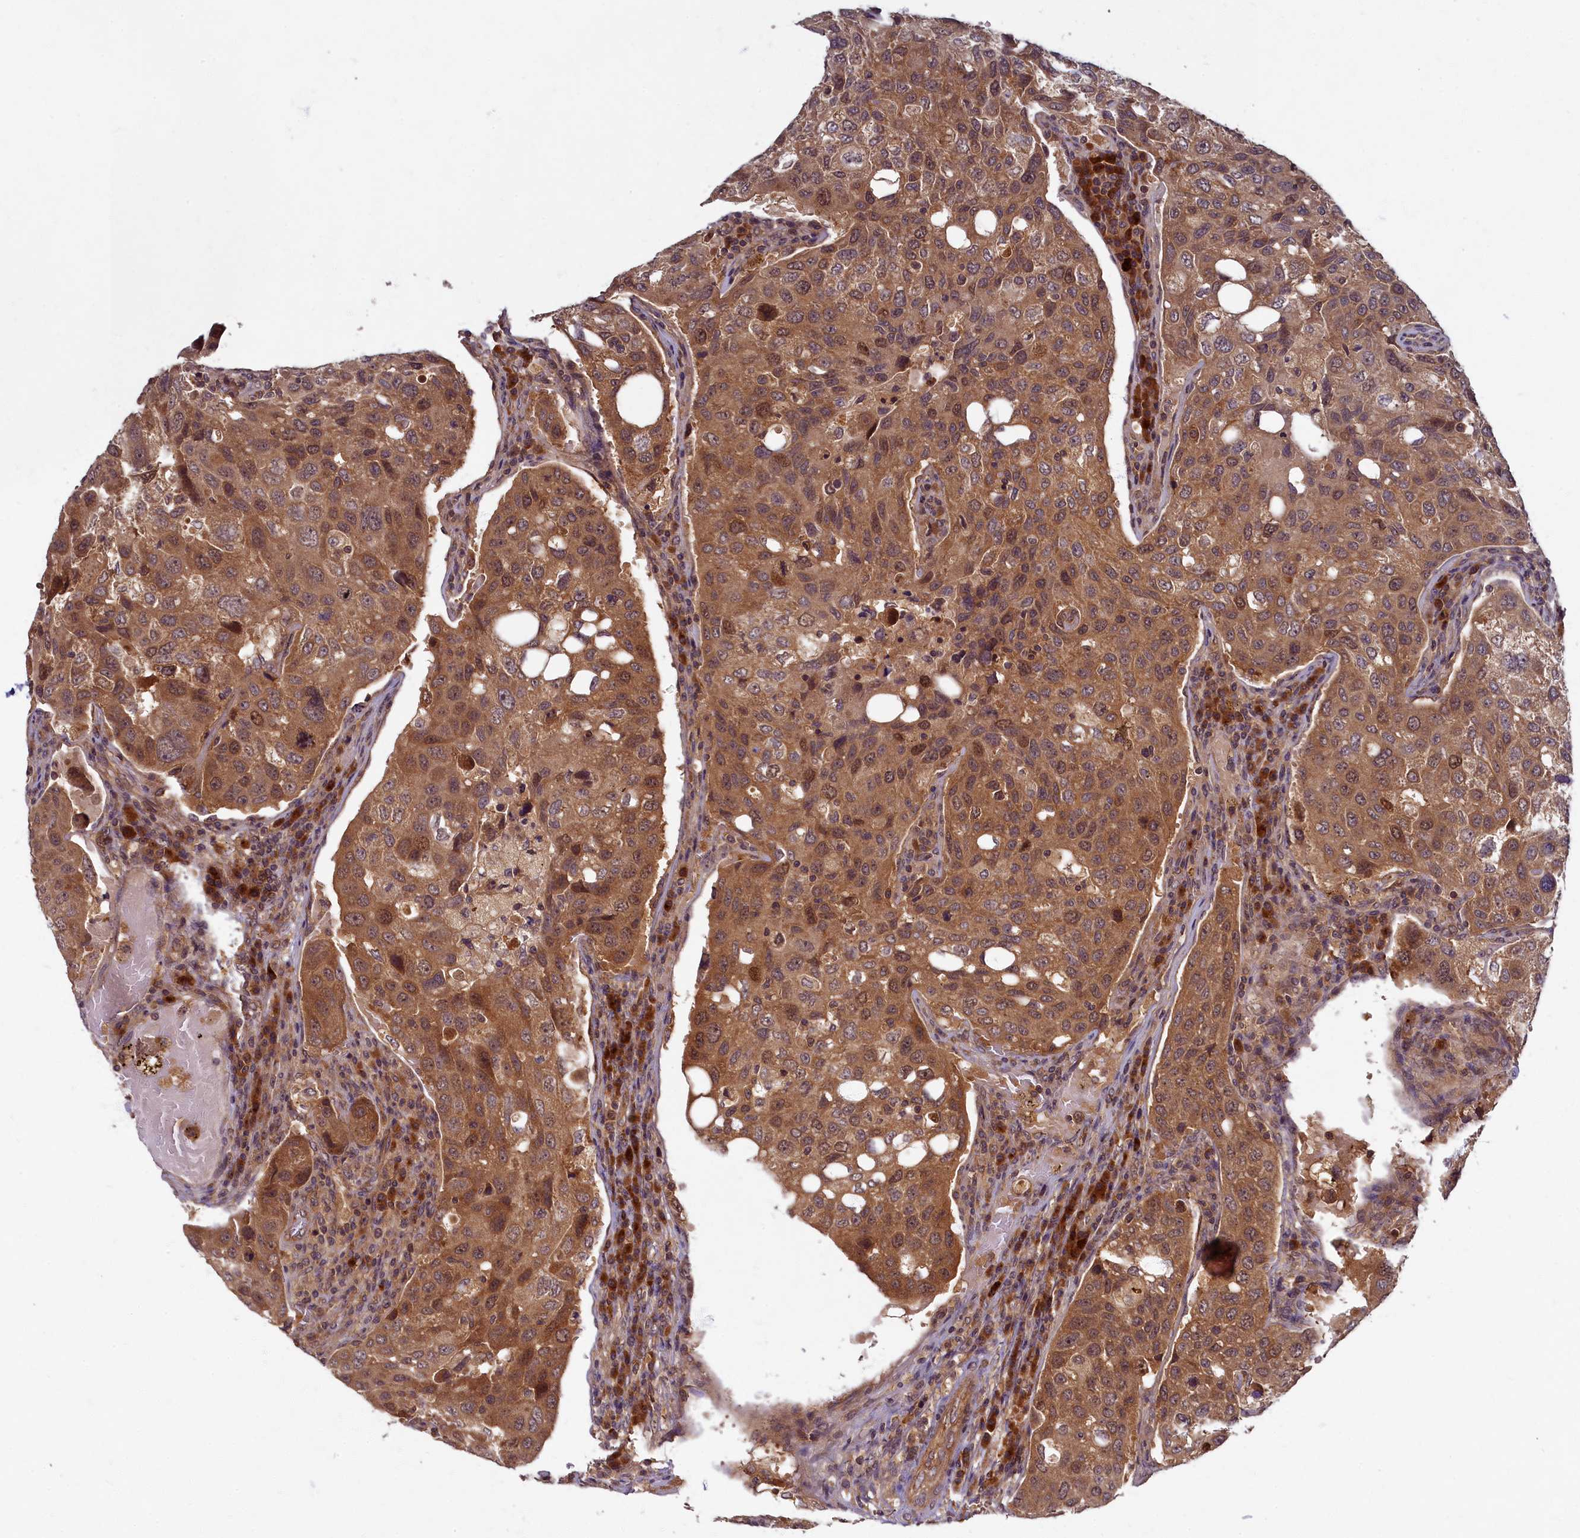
{"staining": {"intensity": "moderate", "quantity": ">75%", "location": "cytoplasmic/membranous,nuclear"}, "tissue": "urothelial cancer", "cell_type": "Tumor cells", "image_type": "cancer", "snomed": [{"axis": "morphology", "description": "Urothelial carcinoma, High grade"}, {"axis": "topography", "description": "Lymph node"}, {"axis": "topography", "description": "Urinary bladder"}], "caption": "Immunohistochemical staining of human urothelial cancer shows medium levels of moderate cytoplasmic/membranous and nuclear protein expression in about >75% of tumor cells.", "gene": "BICD1", "patient": {"sex": "male", "age": 51}}